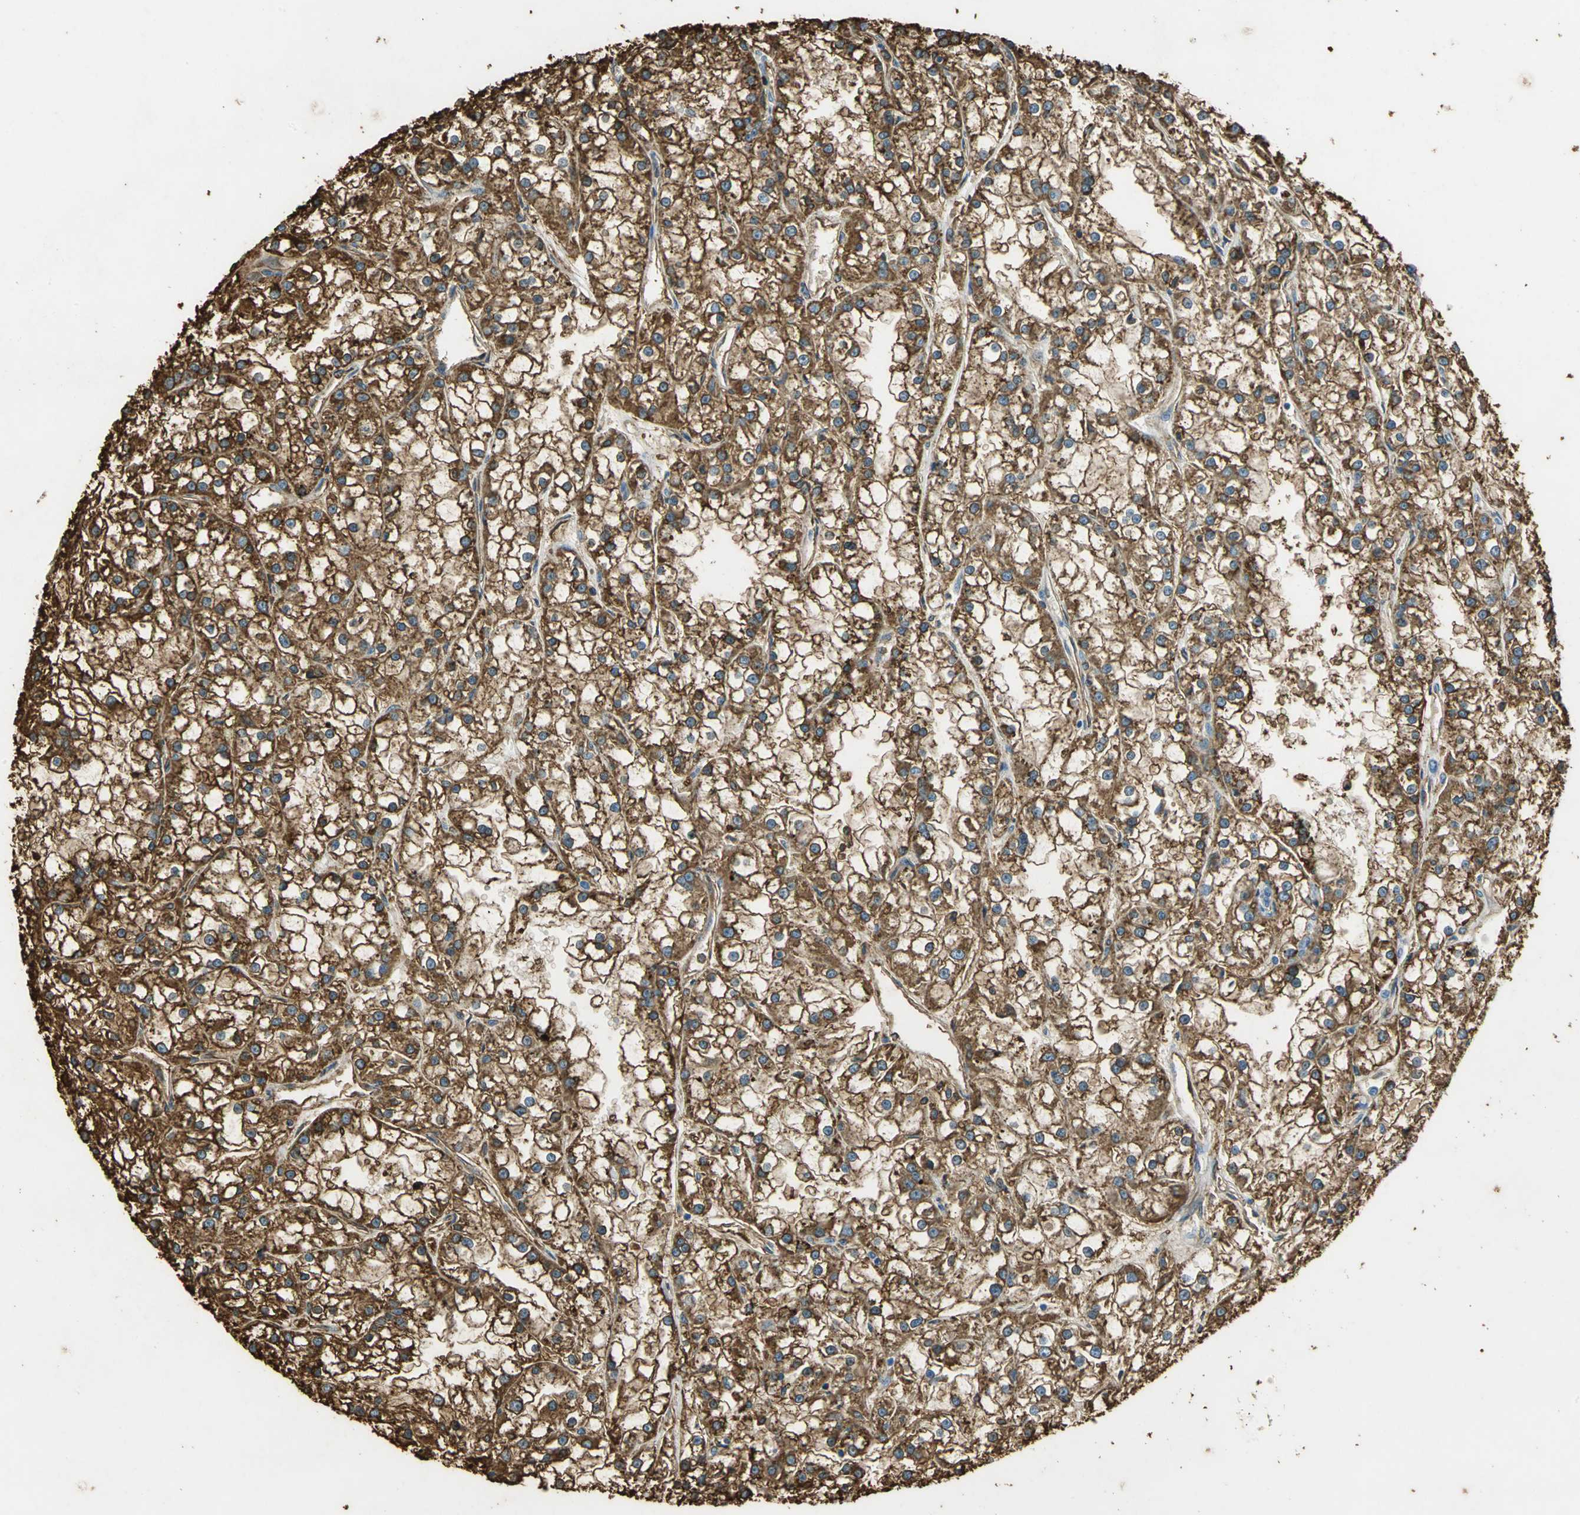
{"staining": {"intensity": "strong", "quantity": ">75%", "location": "cytoplasmic/membranous"}, "tissue": "renal cancer", "cell_type": "Tumor cells", "image_type": "cancer", "snomed": [{"axis": "morphology", "description": "Adenocarcinoma, NOS"}, {"axis": "topography", "description": "Kidney"}], "caption": "Protein staining shows strong cytoplasmic/membranous staining in approximately >75% of tumor cells in adenocarcinoma (renal).", "gene": "ANXA4", "patient": {"sex": "female", "age": 52}}